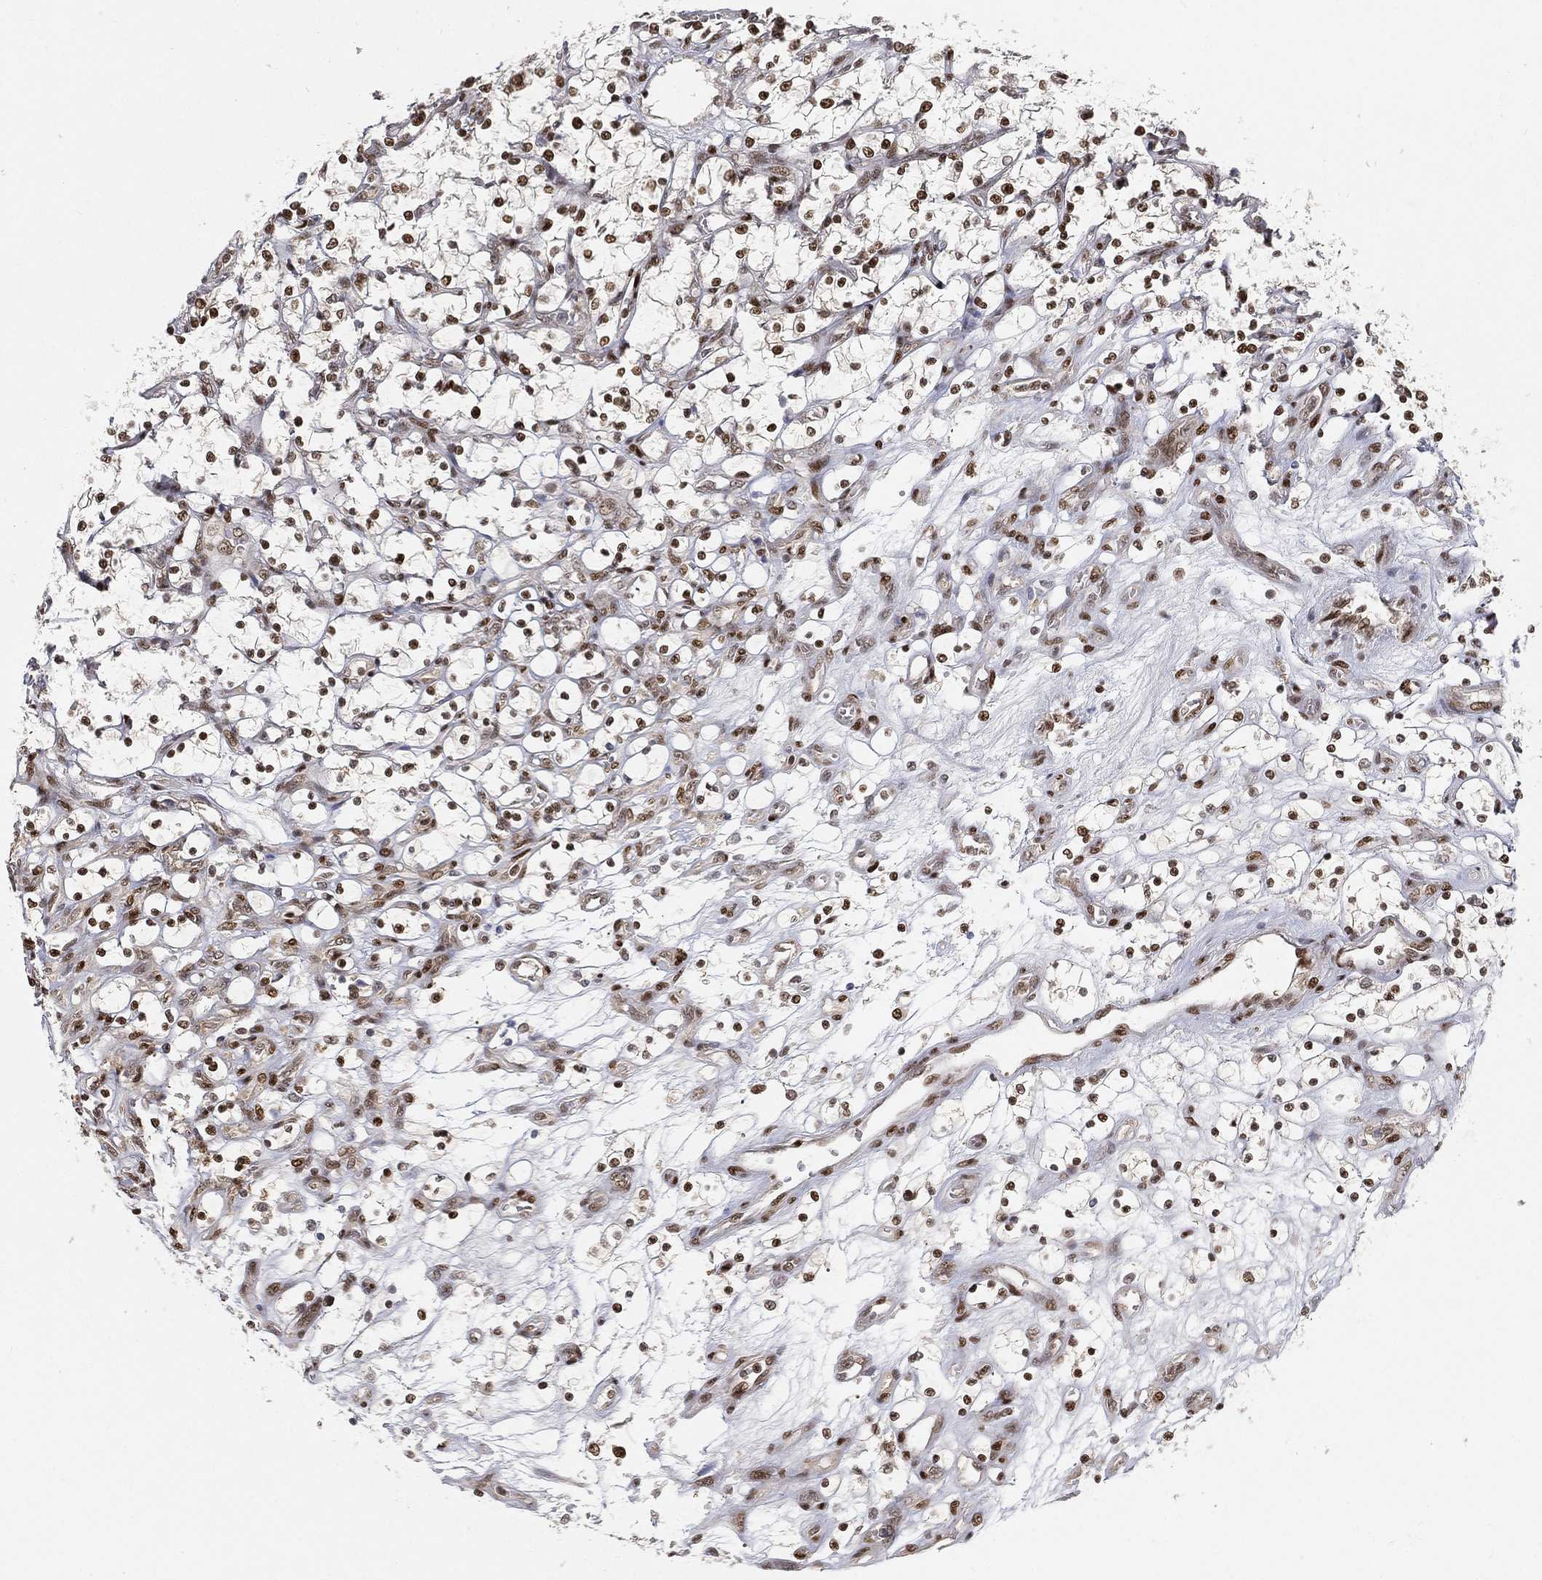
{"staining": {"intensity": "strong", "quantity": ">75%", "location": "nuclear"}, "tissue": "renal cancer", "cell_type": "Tumor cells", "image_type": "cancer", "snomed": [{"axis": "morphology", "description": "Adenocarcinoma, NOS"}, {"axis": "topography", "description": "Kidney"}], "caption": "A histopathology image showing strong nuclear positivity in approximately >75% of tumor cells in renal adenocarcinoma, as visualized by brown immunohistochemical staining.", "gene": "CRTC3", "patient": {"sex": "female", "age": 69}}